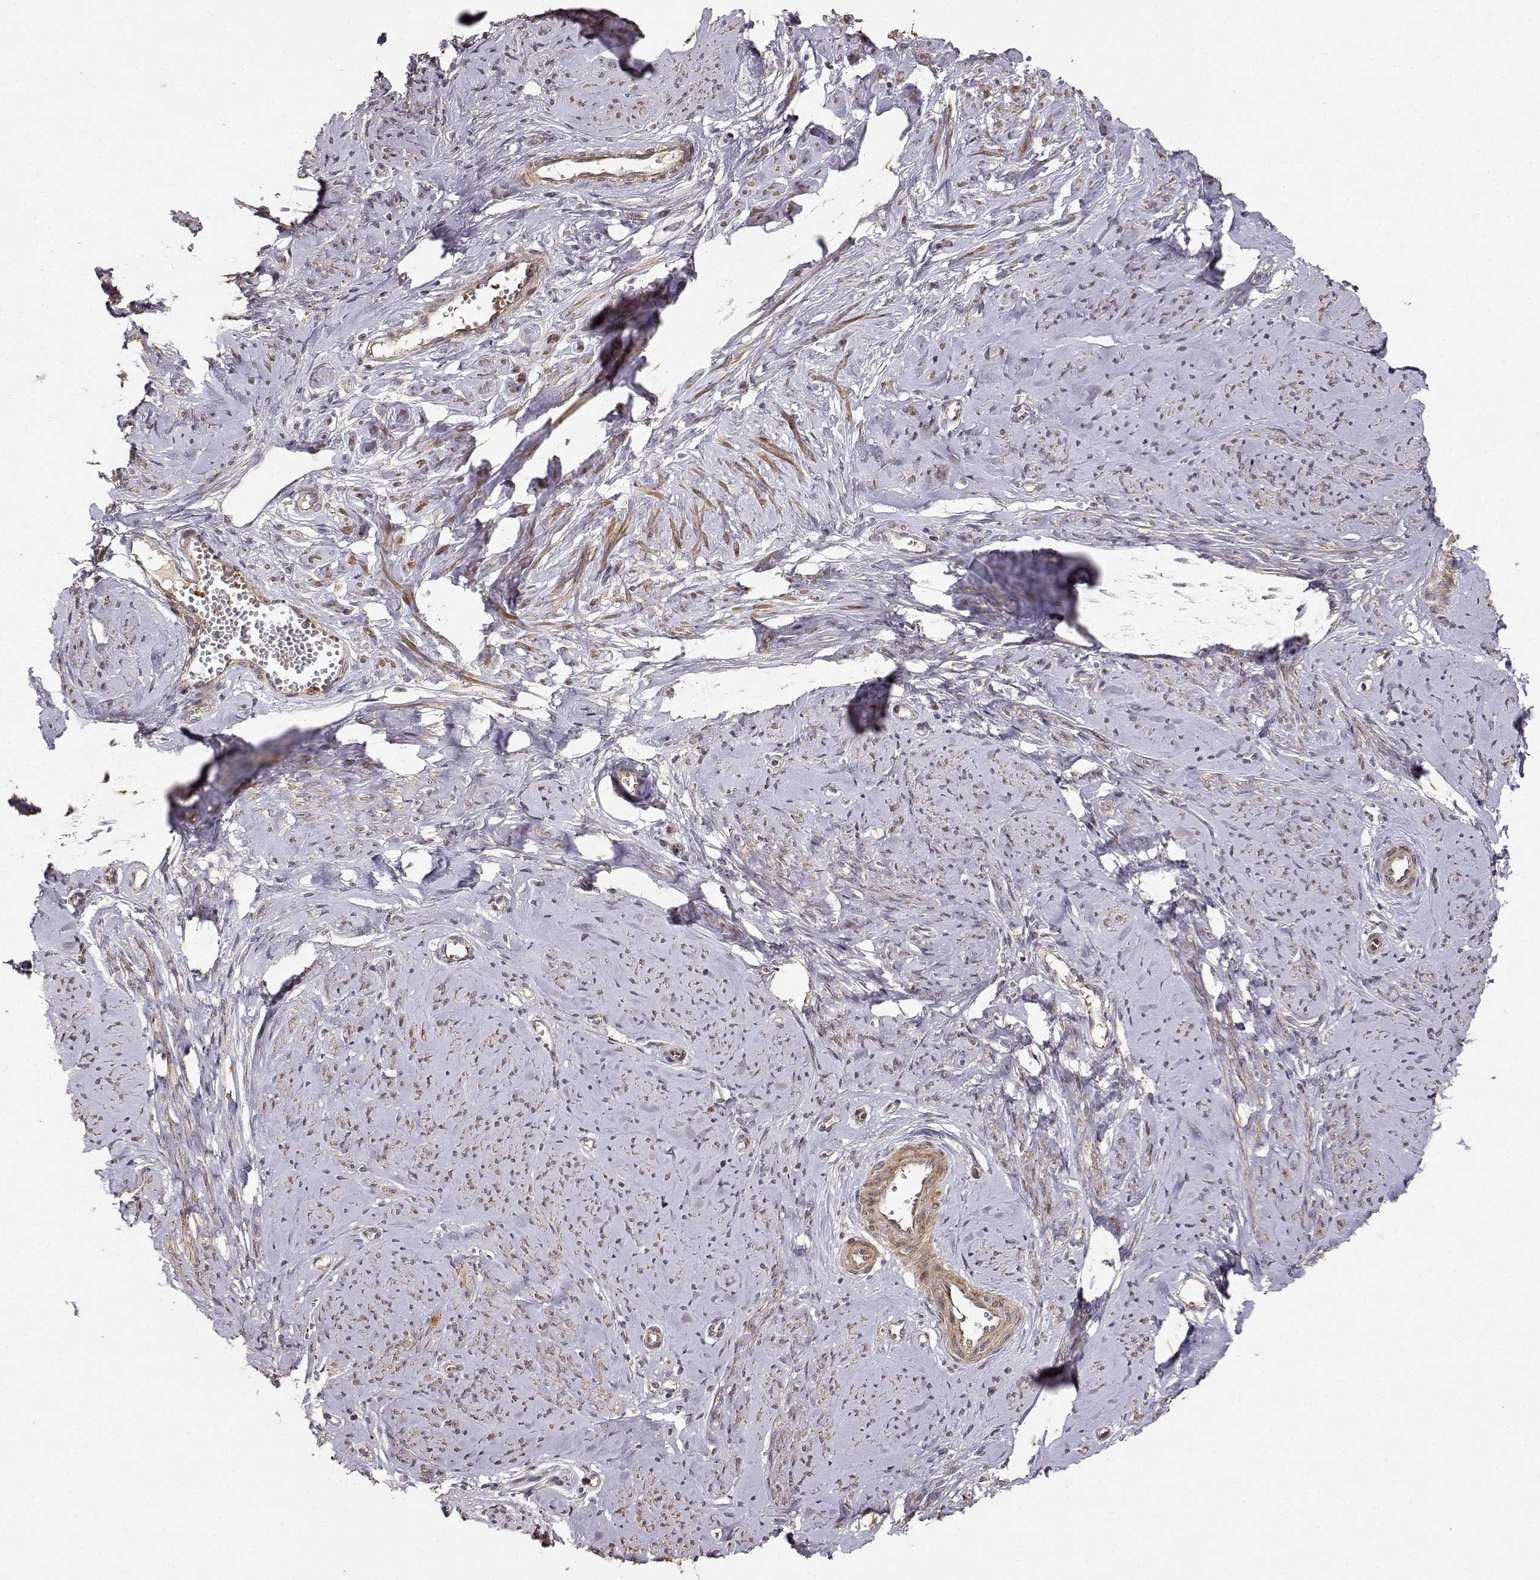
{"staining": {"intensity": "moderate", "quantity": ">75%", "location": "cytoplasmic/membranous"}, "tissue": "smooth muscle", "cell_type": "Smooth muscle cells", "image_type": "normal", "snomed": [{"axis": "morphology", "description": "Normal tissue, NOS"}, {"axis": "topography", "description": "Smooth muscle"}], "caption": "High-magnification brightfield microscopy of unremarkable smooth muscle stained with DAB (brown) and counterstained with hematoxylin (blue). smooth muscle cells exhibit moderate cytoplasmic/membranous expression is seen in approximately>75% of cells.", "gene": "PICK1", "patient": {"sex": "female", "age": 48}}